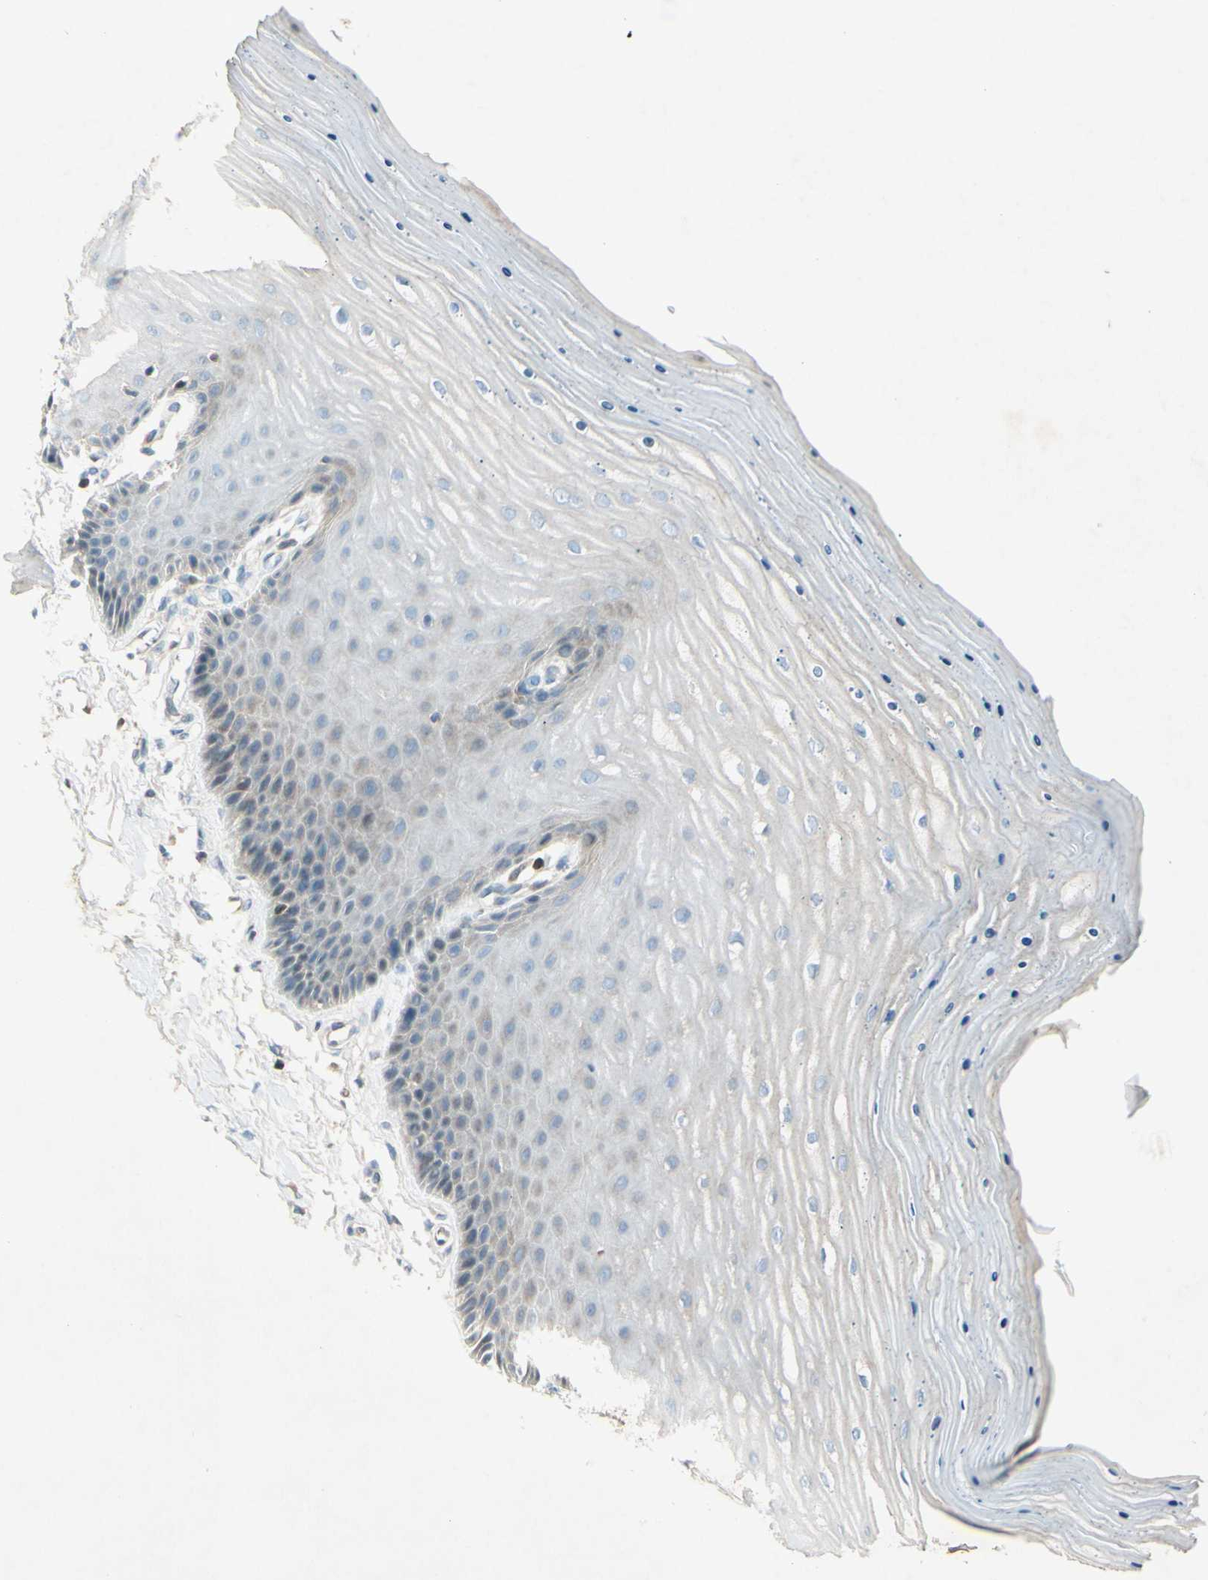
{"staining": {"intensity": "moderate", "quantity": ">75%", "location": "cytoplasmic/membranous,nuclear"}, "tissue": "cervix", "cell_type": "Glandular cells", "image_type": "normal", "snomed": [{"axis": "morphology", "description": "Normal tissue, NOS"}, {"axis": "topography", "description": "Cervix"}], "caption": "Cervix stained for a protein (brown) reveals moderate cytoplasmic/membranous,nuclear positive positivity in about >75% of glandular cells.", "gene": "C1orf159", "patient": {"sex": "female", "age": 55}}